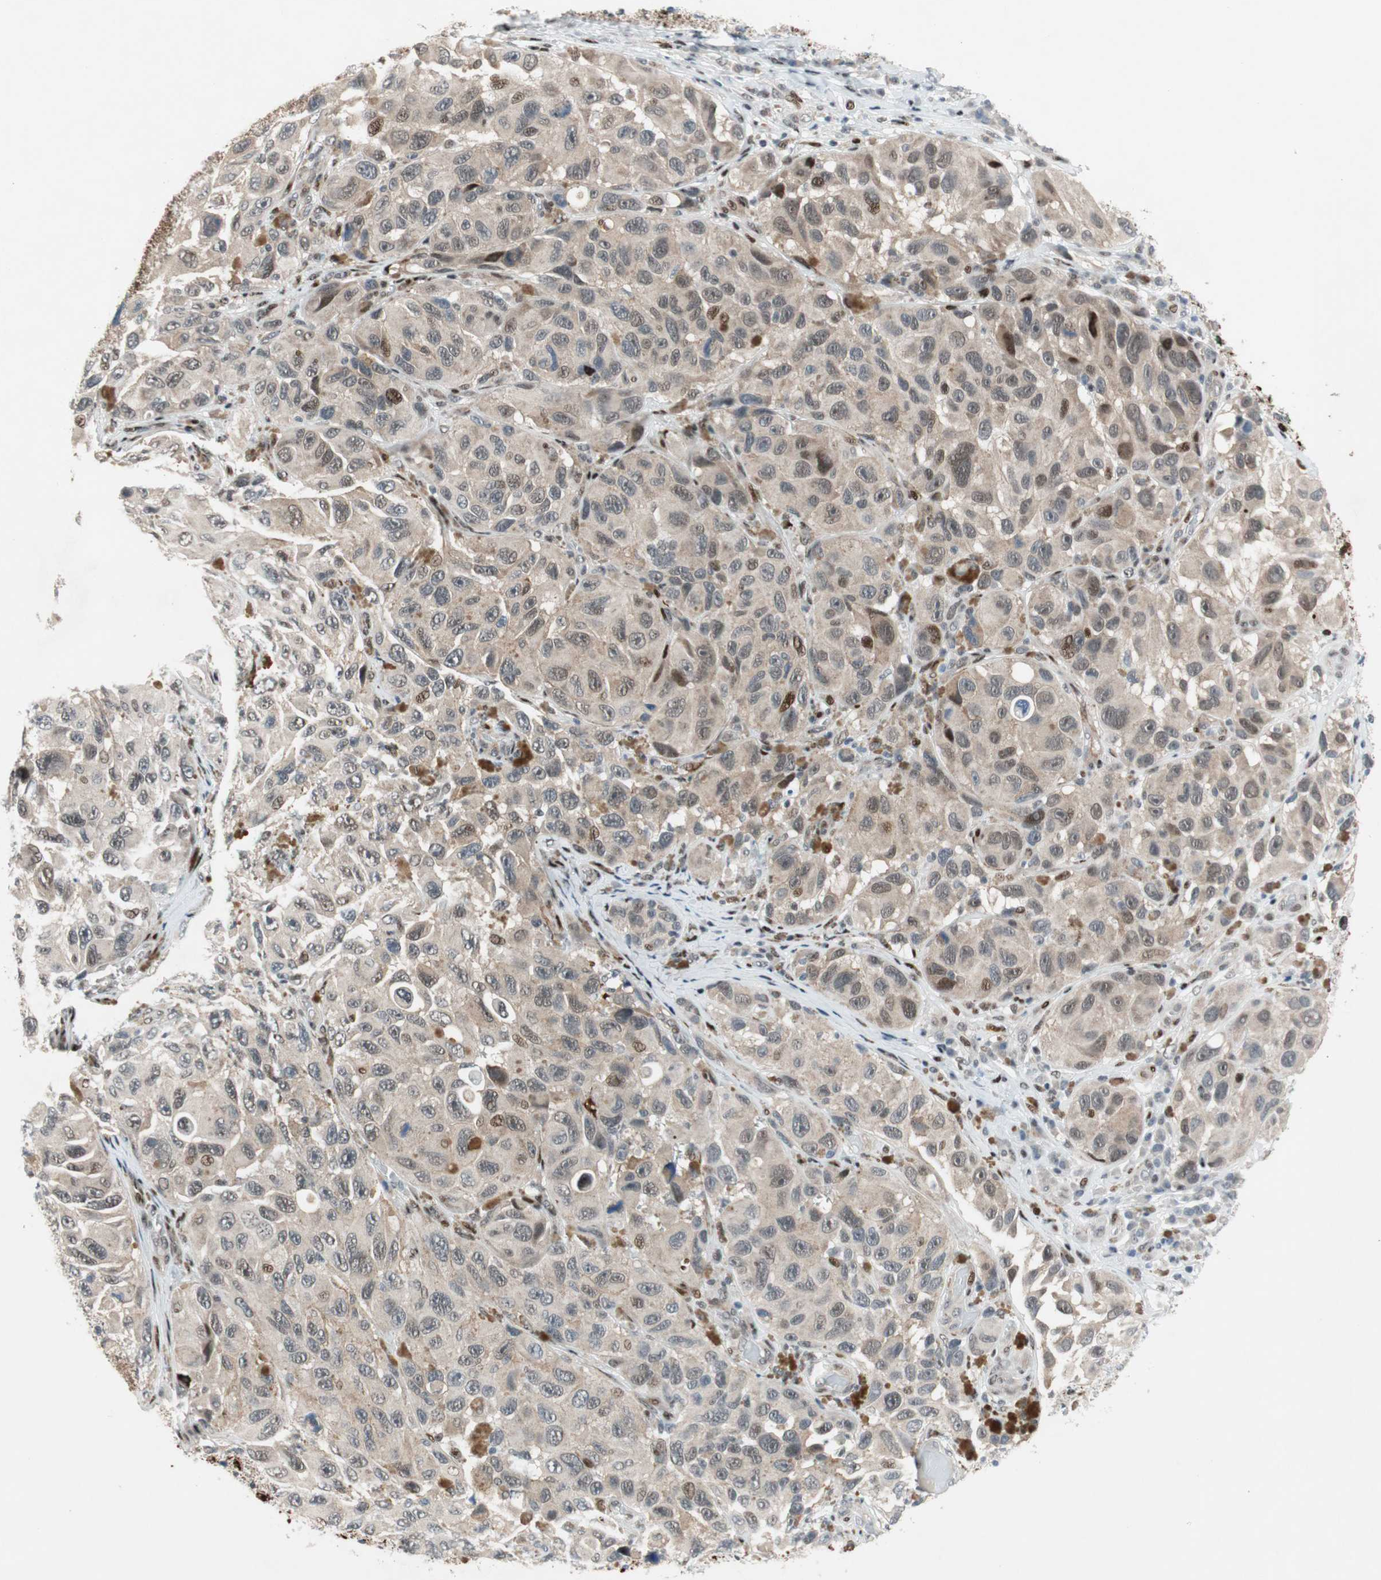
{"staining": {"intensity": "moderate", "quantity": "25%-75%", "location": "cytoplasmic/membranous,nuclear"}, "tissue": "melanoma", "cell_type": "Tumor cells", "image_type": "cancer", "snomed": [{"axis": "morphology", "description": "Malignant melanoma, NOS"}, {"axis": "topography", "description": "Skin"}], "caption": "The photomicrograph shows staining of malignant melanoma, revealing moderate cytoplasmic/membranous and nuclear protein expression (brown color) within tumor cells.", "gene": "FBXO44", "patient": {"sex": "female", "age": 73}}